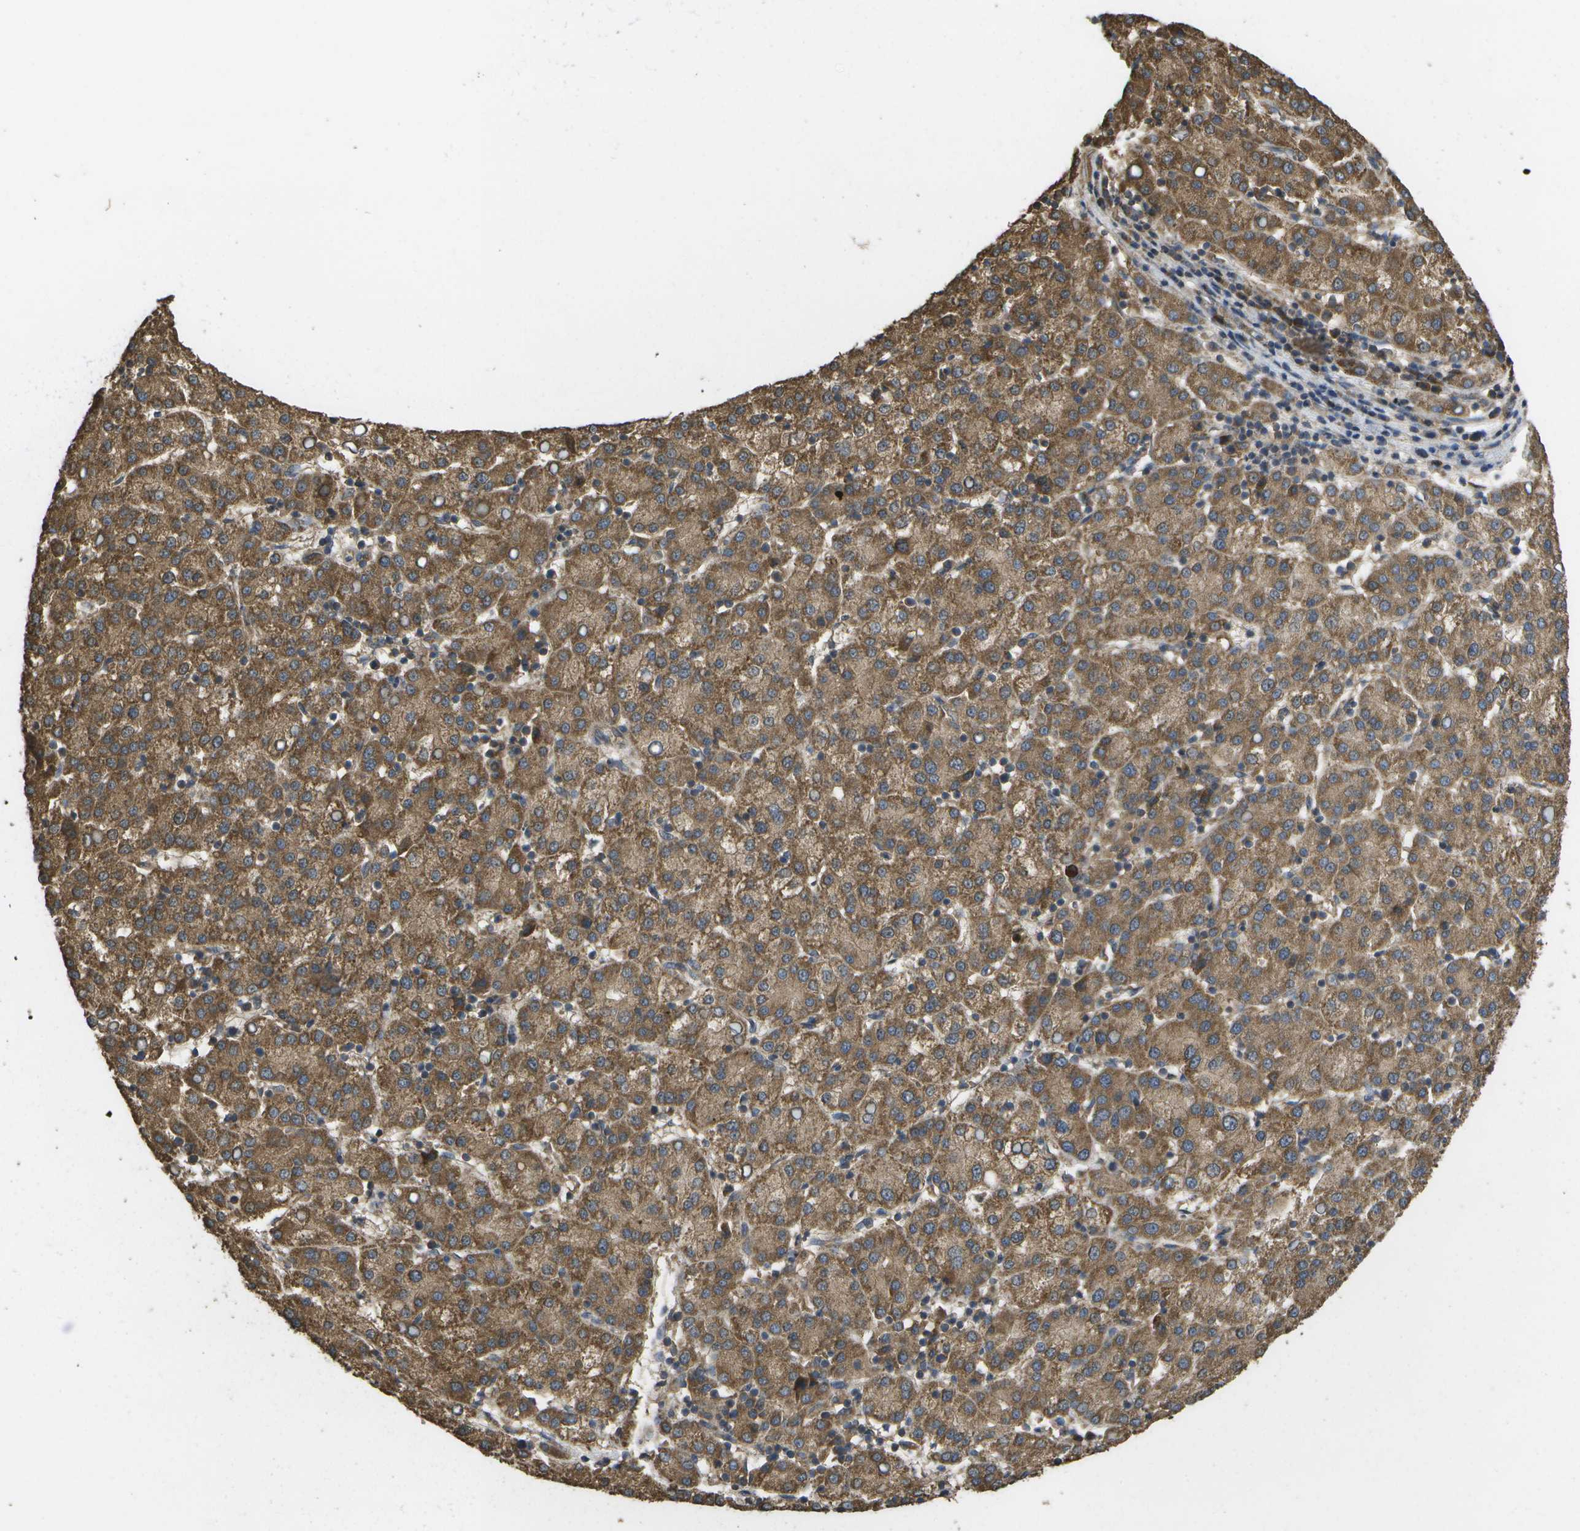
{"staining": {"intensity": "moderate", "quantity": ">75%", "location": "cytoplasmic/membranous"}, "tissue": "liver cancer", "cell_type": "Tumor cells", "image_type": "cancer", "snomed": [{"axis": "morphology", "description": "Carcinoma, Hepatocellular, NOS"}, {"axis": "topography", "description": "Liver"}], "caption": "Tumor cells demonstrate moderate cytoplasmic/membranous positivity in about >75% of cells in hepatocellular carcinoma (liver).", "gene": "SACS", "patient": {"sex": "female", "age": 58}}